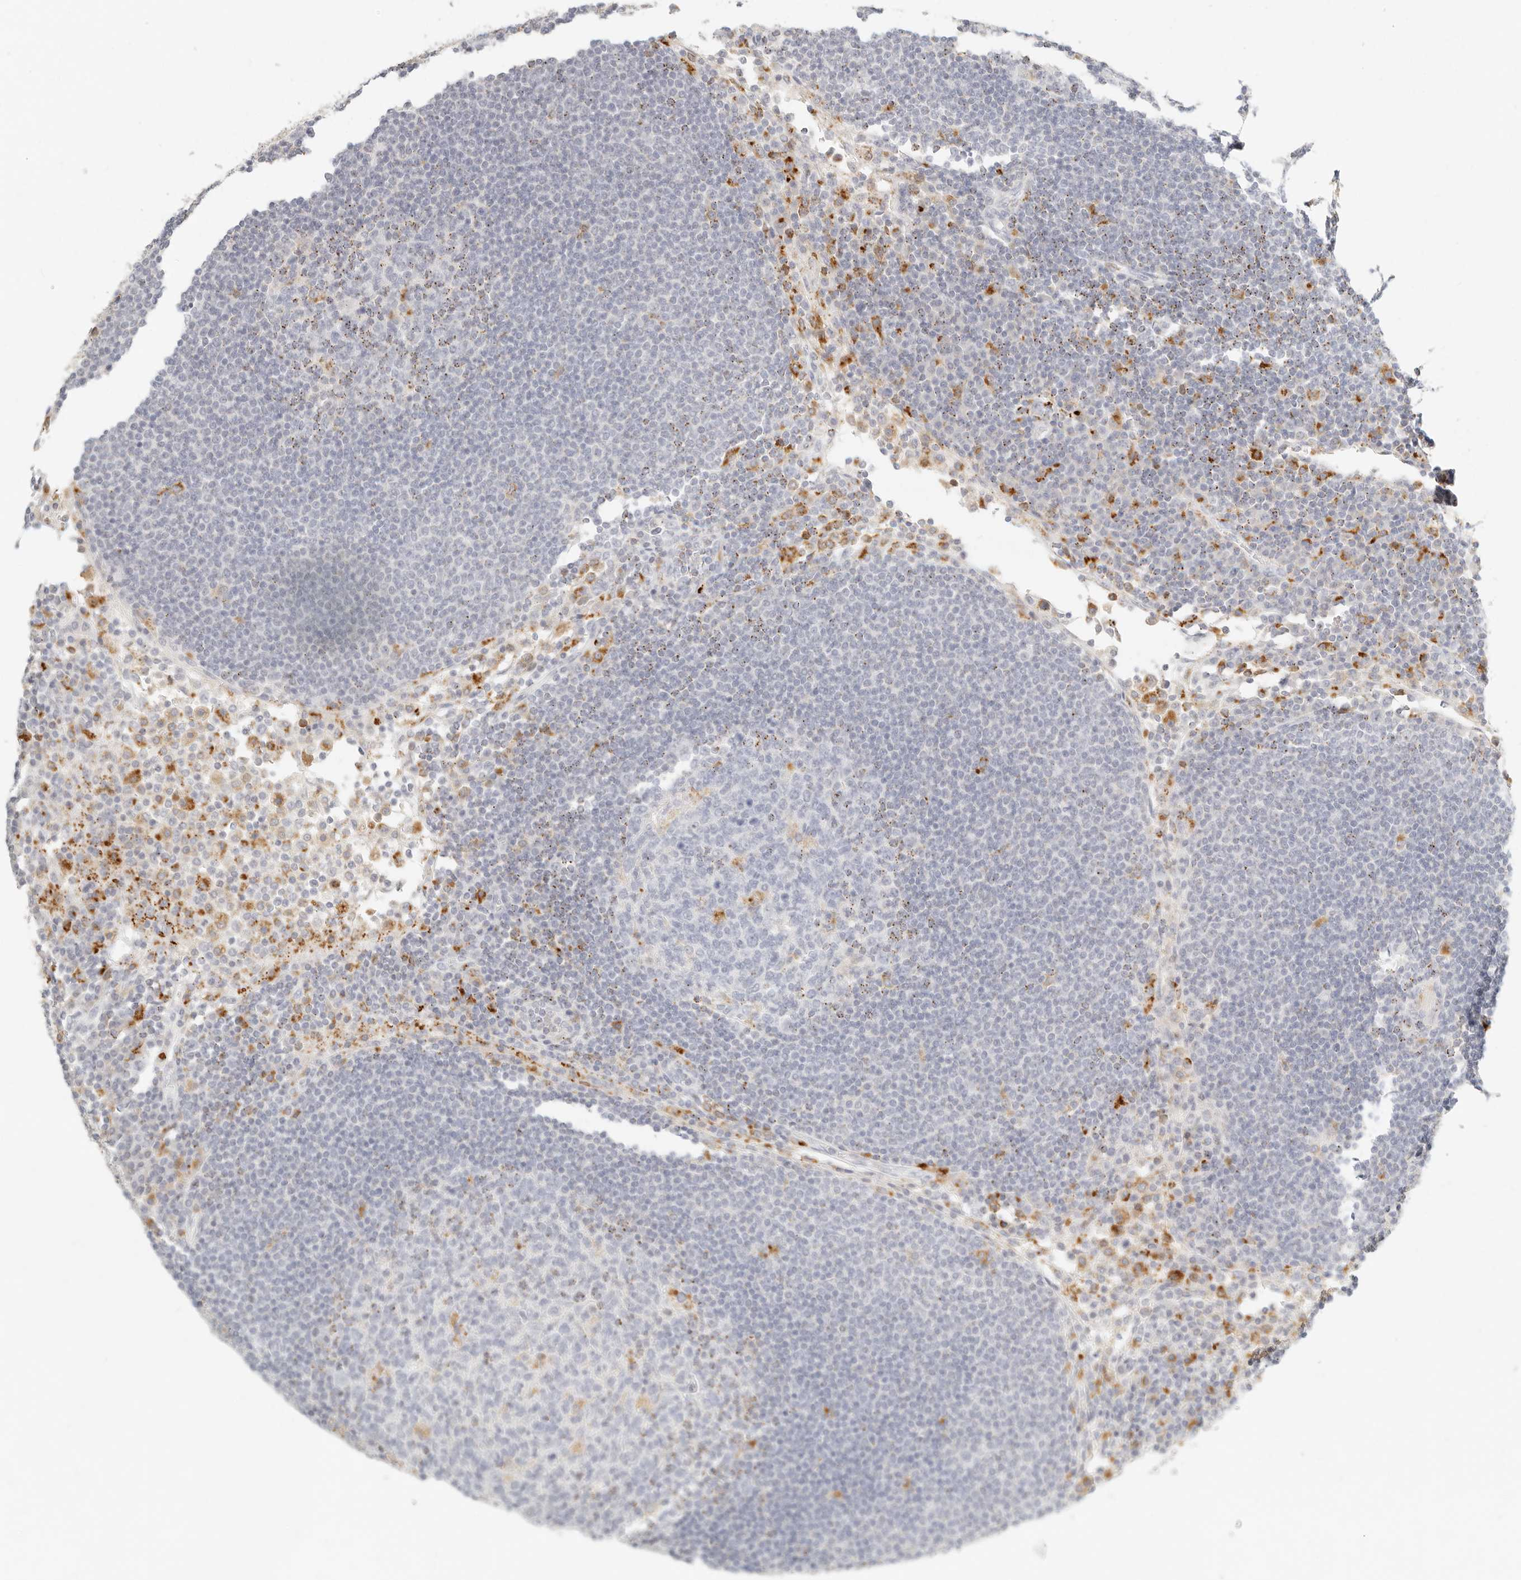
{"staining": {"intensity": "weak", "quantity": "<25%", "location": "cytoplasmic/membranous"}, "tissue": "lymph node", "cell_type": "Germinal center cells", "image_type": "normal", "snomed": [{"axis": "morphology", "description": "Normal tissue, NOS"}, {"axis": "topography", "description": "Lymph node"}], "caption": "An immunohistochemistry photomicrograph of unremarkable lymph node is shown. There is no staining in germinal center cells of lymph node. (DAB immunohistochemistry (IHC) visualized using brightfield microscopy, high magnification).", "gene": "RNASET2", "patient": {"sex": "female", "age": 53}}